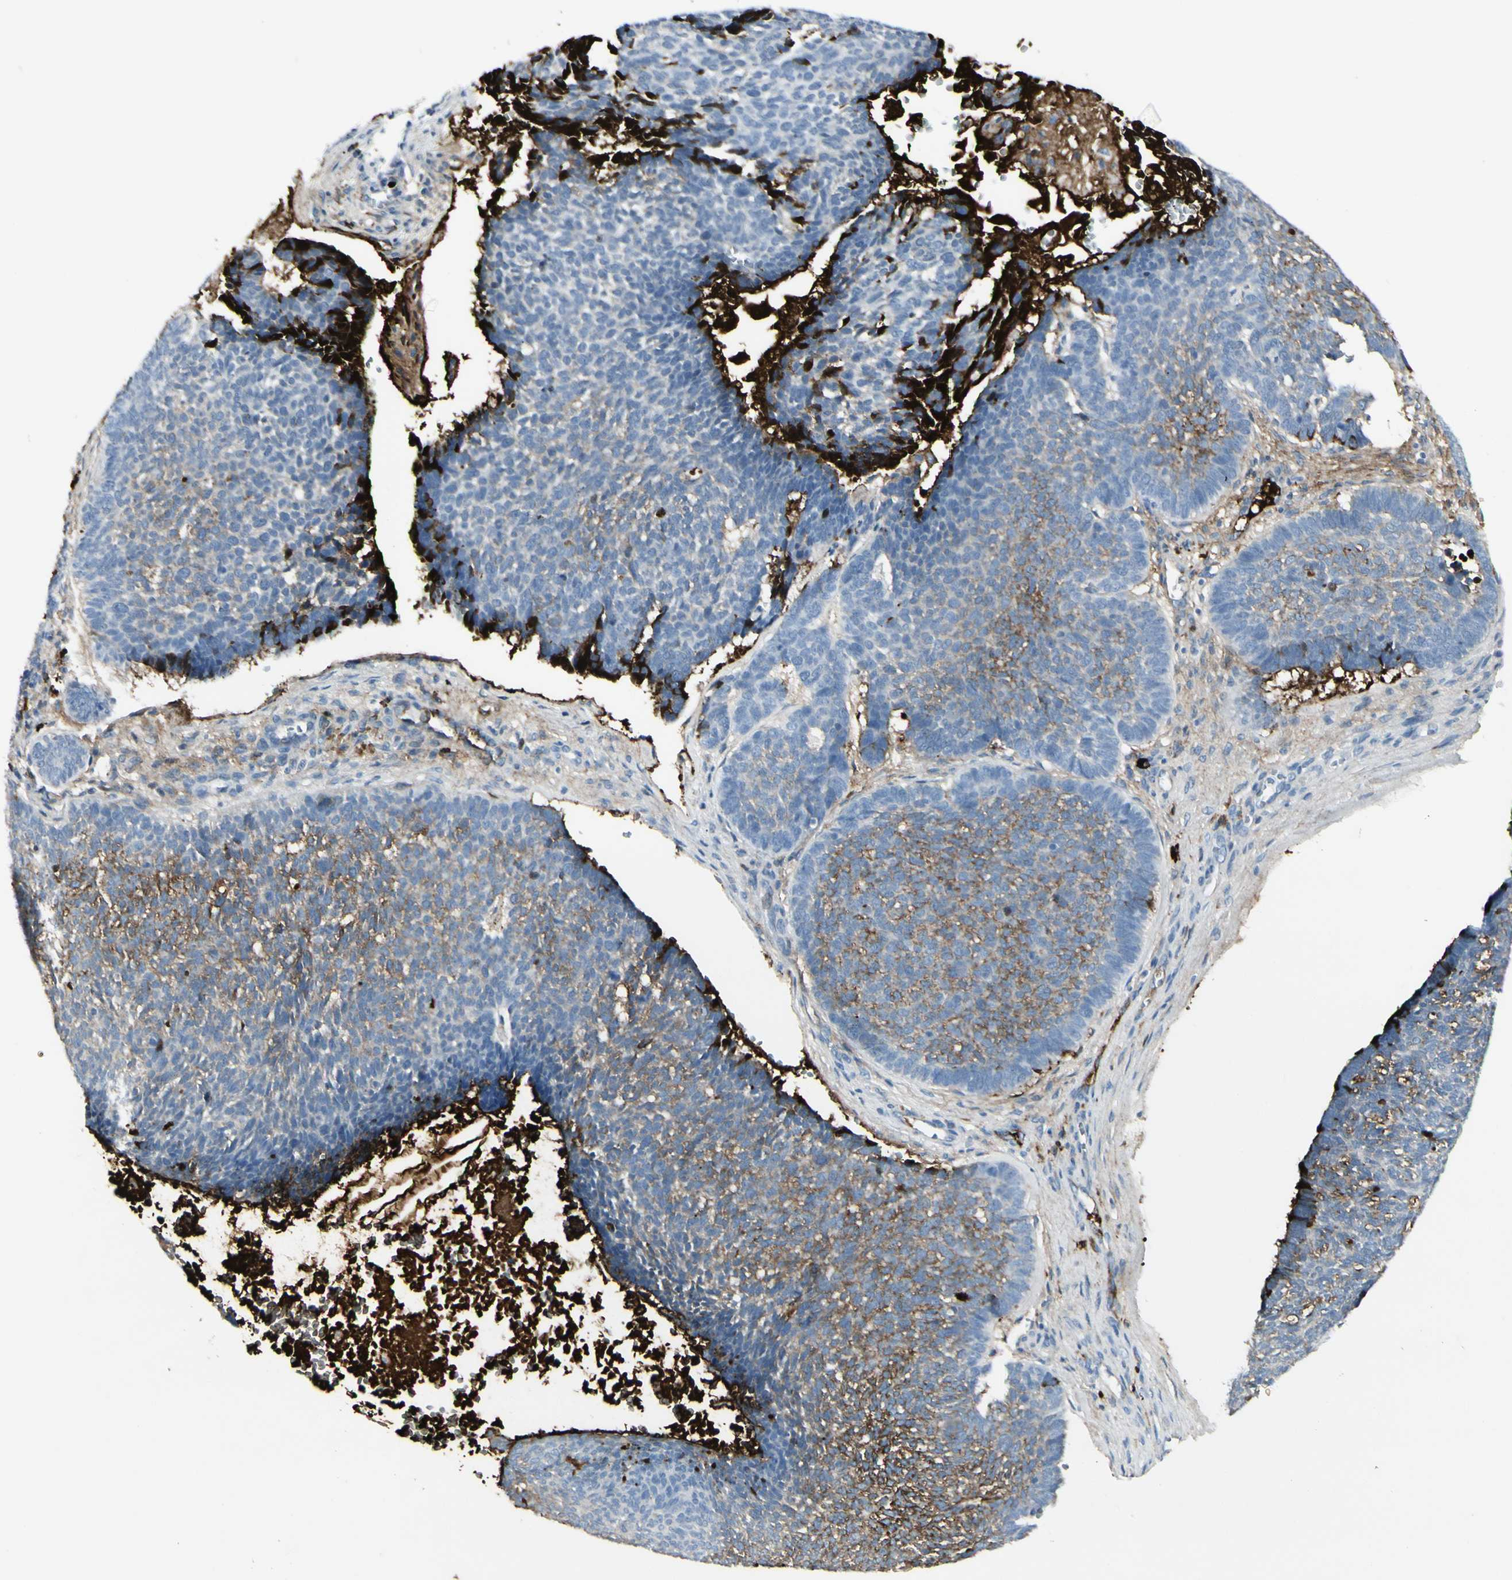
{"staining": {"intensity": "moderate", "quantity": "25%-75%", "location": "cytoplasmic/membranous"}, "tissue": "skin cancer", "cell_type": "Tumor cells", "image_type": "cancer", "snomed": [{"axis": "morphology", "description": "Basal cell carcinoma"}, {"axis": "topography", "description": "Skin"}], "caption": "The histopathology image shows staining of skin basal cell carcinoma, revealing moderate cytoplasmic/membranous protein expression (brown color) within tumor cells.", "gene": "IGHG1", "patient": {"sex": "male", "age": 84}}